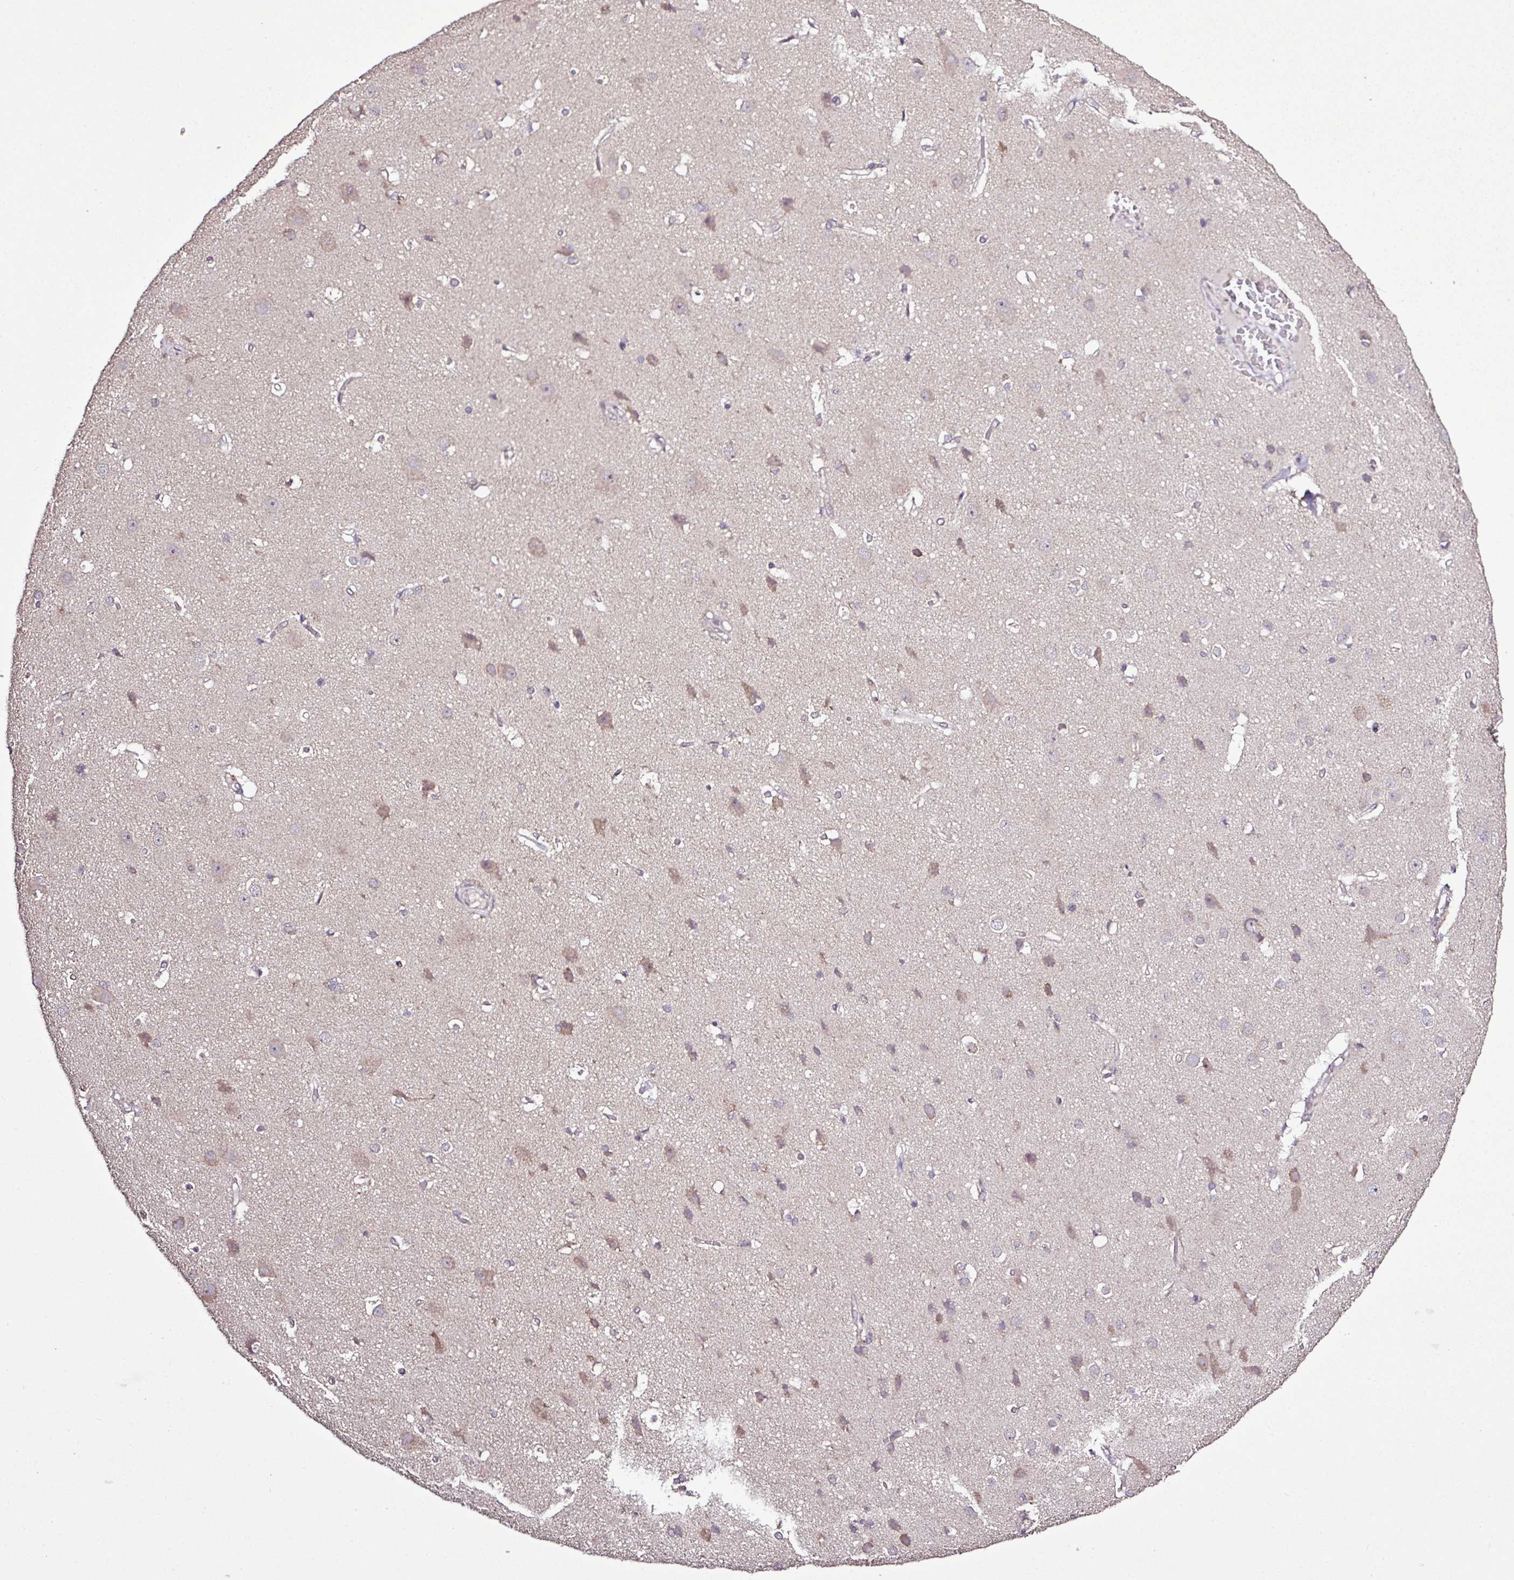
{"staining": {"intensity": "weak", "quantity": "25%-75%", "location": "cytoplasmic/membranous"}, "tissue": "cerebral cortex", "cell_type": "Endothelial cells", "image_type": "normal", "snomed": [{"axis": "morphology", "description": "Normal tissue, NOS"}, {"axis": "topography", "description": "Cerebral cortex"}], "caption": "IHC micrograph of unremarkable human cerebral cortex stained for a protein (brown), which reveals low levels of weak cytoplasmic/membranous positivity in approximately 25%-75% of endothelial cells.", "gene": "SMCO4", "patient": {"sex": "male", "age": 37}}